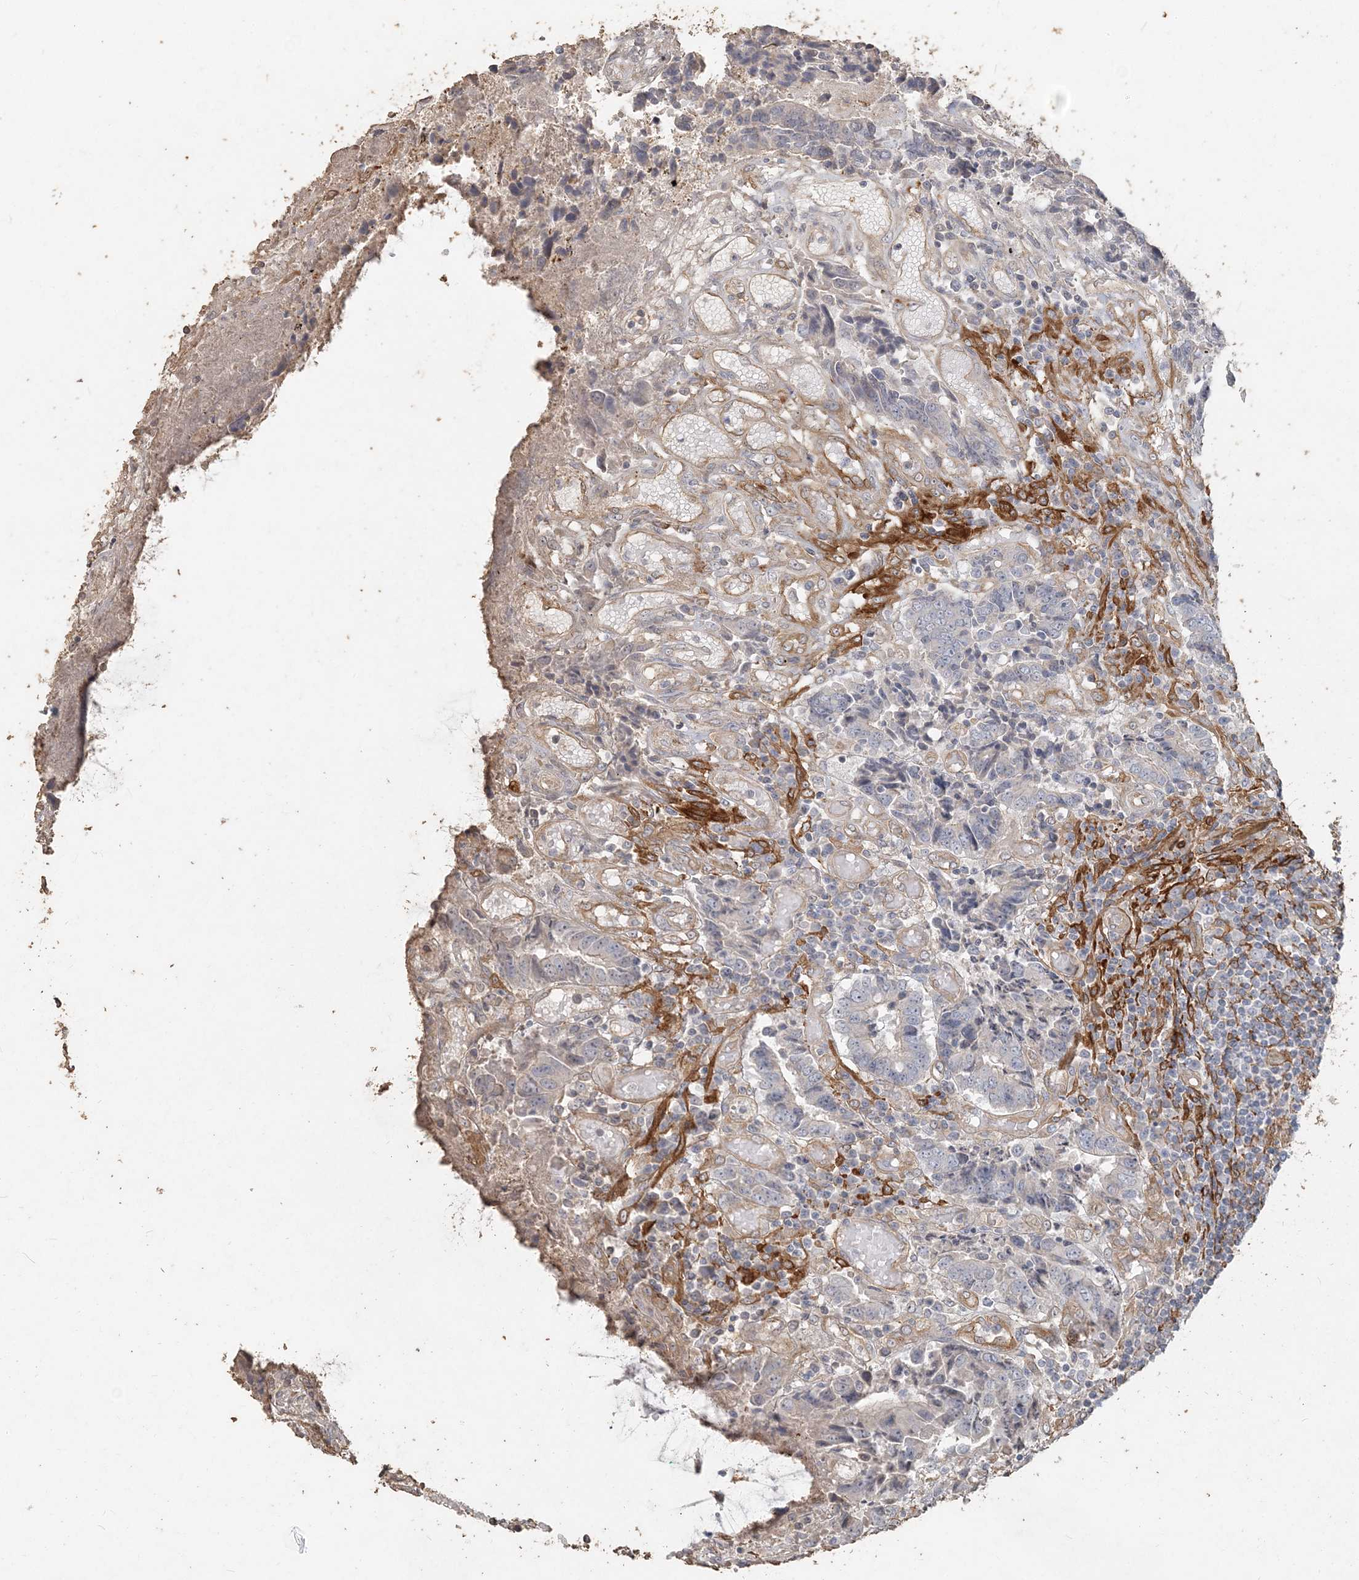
{"staining": {"intensity": "negative", "quantity": "none", "location": "none"}, "tissue": "colorectal cancer", "cell_type": "Tumor cells", "image_type": "cancer", "snomed": [{"axis": "morphology", "description": "Adenocarcinoma, NOS"}, {"axis": "topography", "description": "Rectum"}], "caption": "Immunohistochemistry (IHC) of human colorectal adenocarcinoma demonstrates no staining in tumor cells.", "gene": "RNF145", "patient": {"sex": "male", "age": 84}}